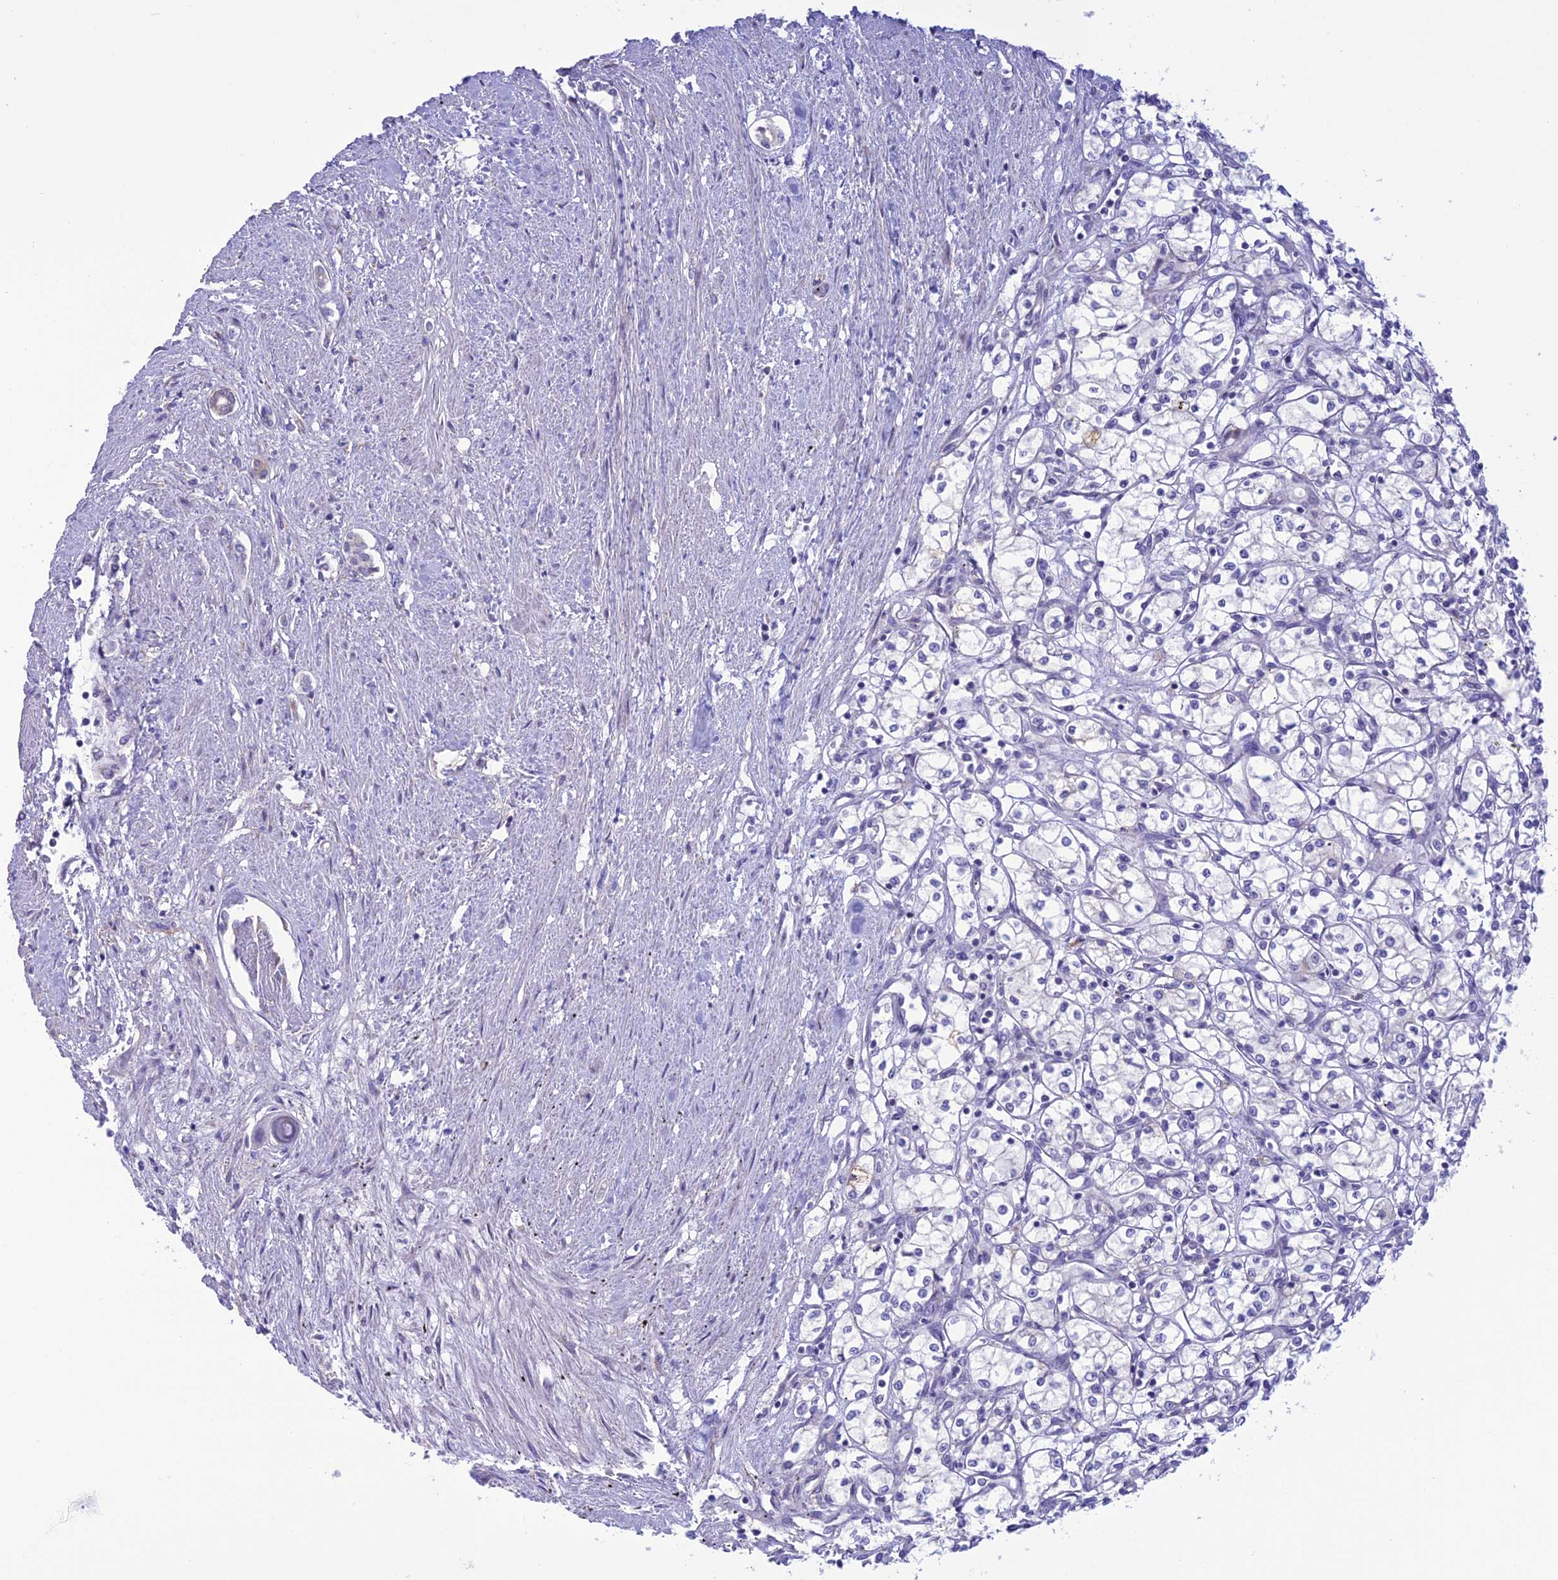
{"staining": {"intensity": "negative", "quantity": "none", "location": "none"}, "tissue": "renal cancer", "cell_type": "Tumor cells", "image_type": "cancer", "snomed": [{"axis": "morphology", "description": "Adenocarcinoma, NOS"}, {"axis": "topography", "description": "Kidney"}], "caption": "A high-resolution histopathology image shows immunohistochemistry staining of renal adenocarcinoma, which reveals no significant expression in tumor cells. (Brightfield microscopy of DAB (3,3'-diaminobenzidine) IHC at high magnification).", "gene": "RNF126", "patient": {"sex": "male", "age": 59}}